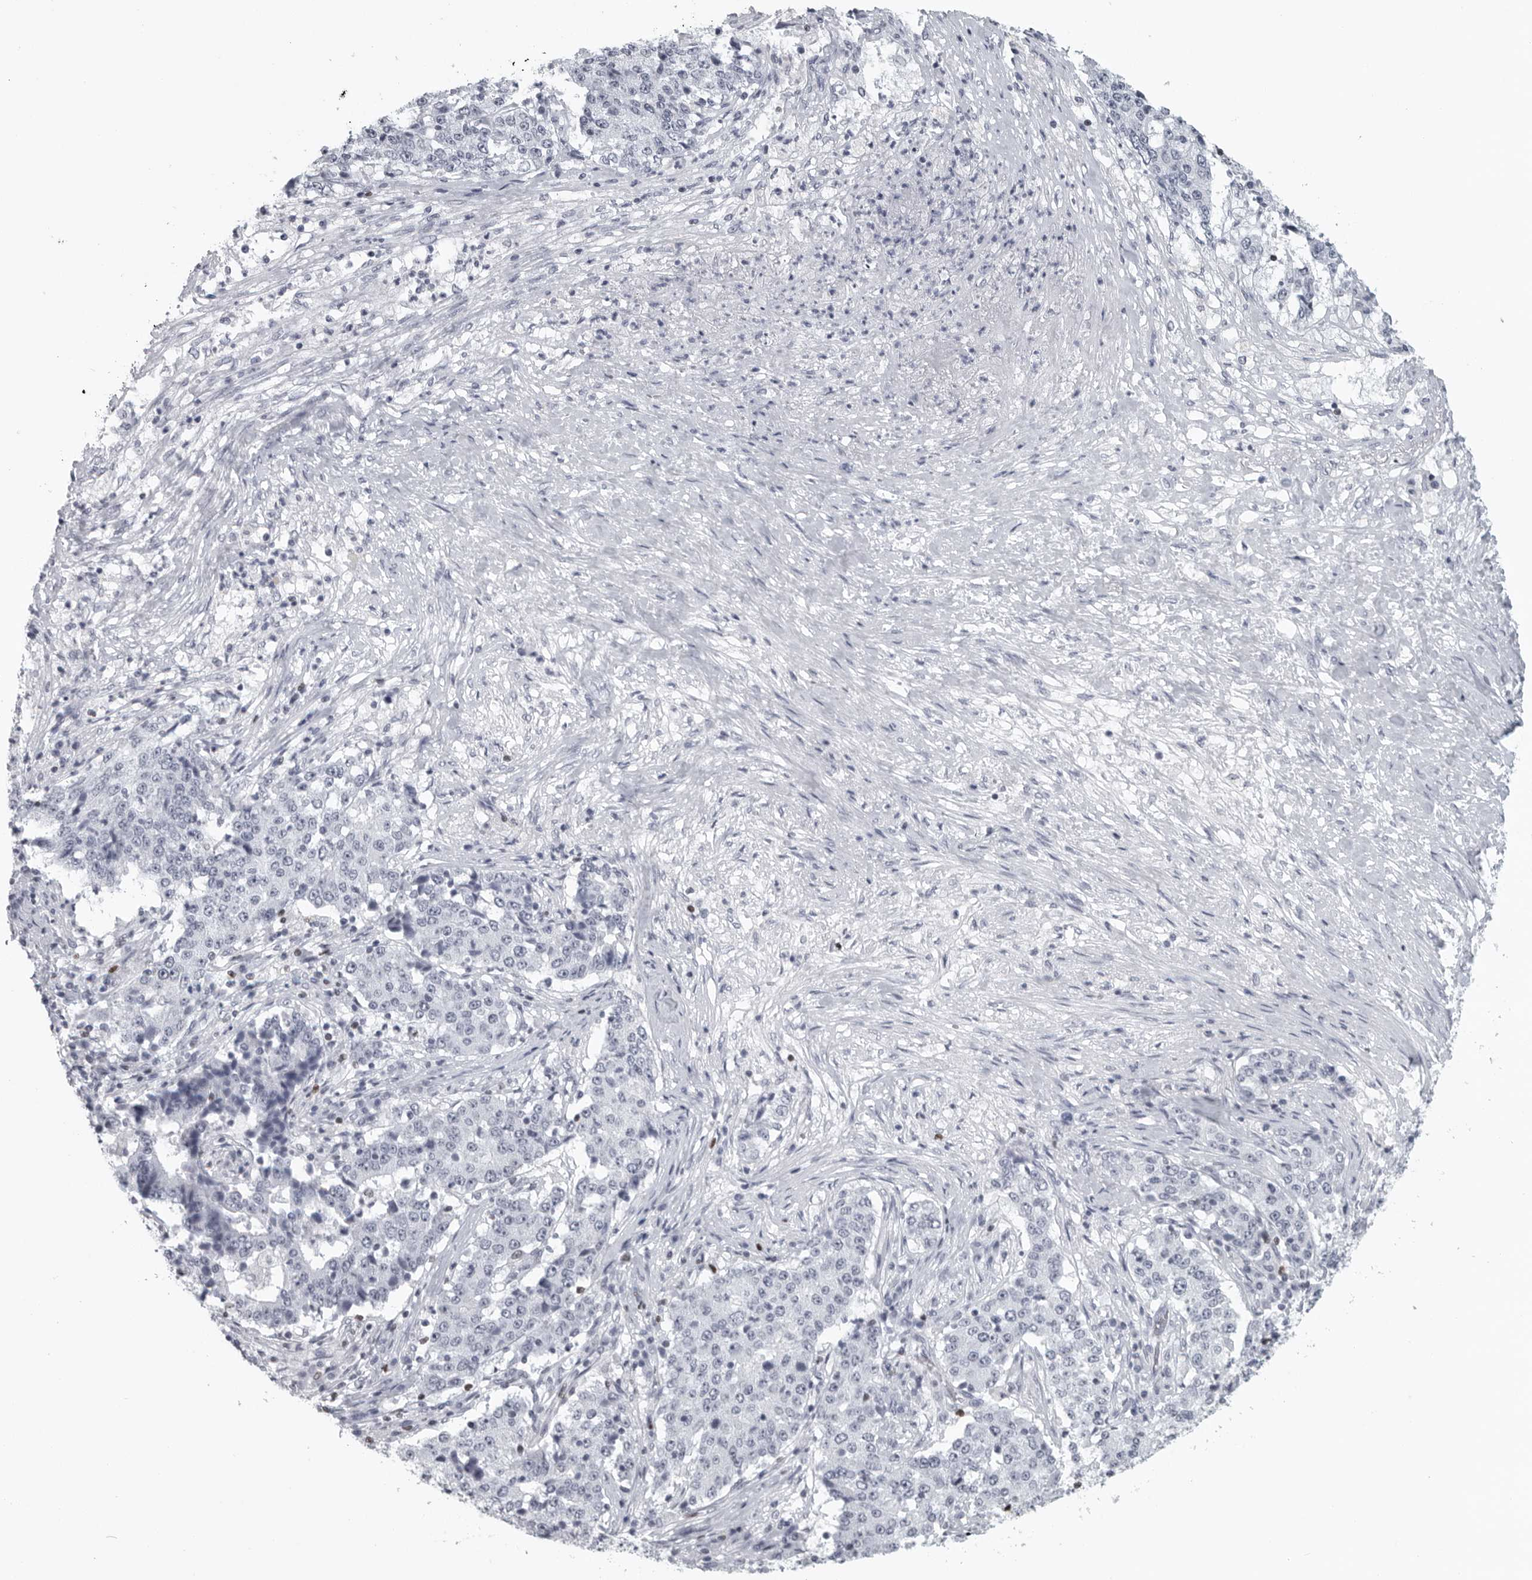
{"staining": {"intensity": "negative", "quantity": "none", "location": "none"}, "tissue": "stomach cancer", "cell_type": "Tumor cells", "image_type": "cancer", "snomed": [{"axis": "morphology", "description": "Adenocarcinoma, NOS"}, {"axis": "topography", "description": "Stomach"}], "caption": "Image shows no protein positivity in tumor cells of stomach cancer tissue.", "gene": "SATB2", "patient": {"sex": "male", "age": 59}}